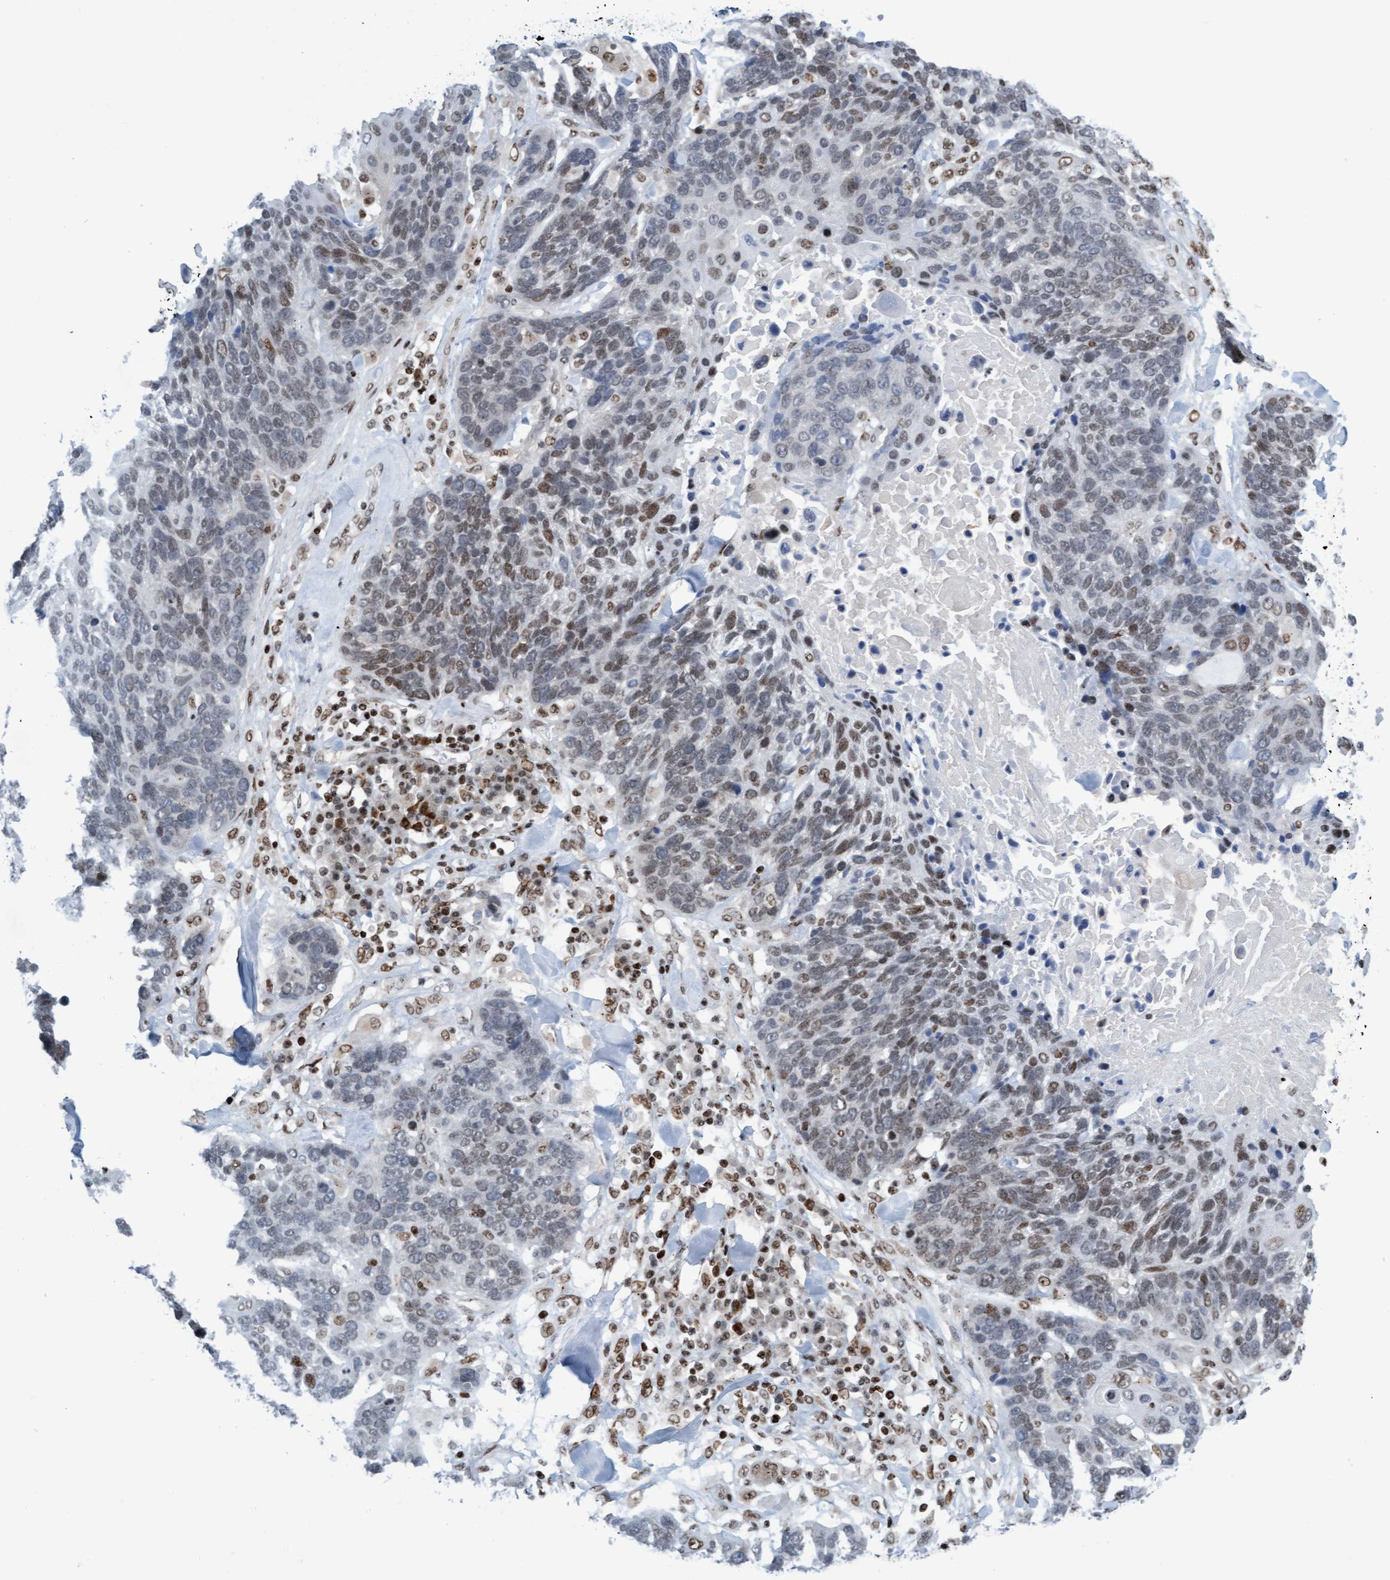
{"staining": {"intensity": "weak", "quantity": "25%-75%", "location": "nuclear"}, "tissue": "lung cancer", "cell_type": "Tumor cells", "image_type": "cancer", "snomed": [{"axis": "morphology", "description": "Squamous cell carcinoma, NOS"}, {"axis": "topography", "description": "Lung"}], "caption": "Human lung cancer (squamous cell carcinoma) stained with a brown dye demonstrates weak nuclear positive staining in approximately 25%-75% of tumor cells.", "gene": "GLRX2", "patient": {"sex": "male", "age": 65}}